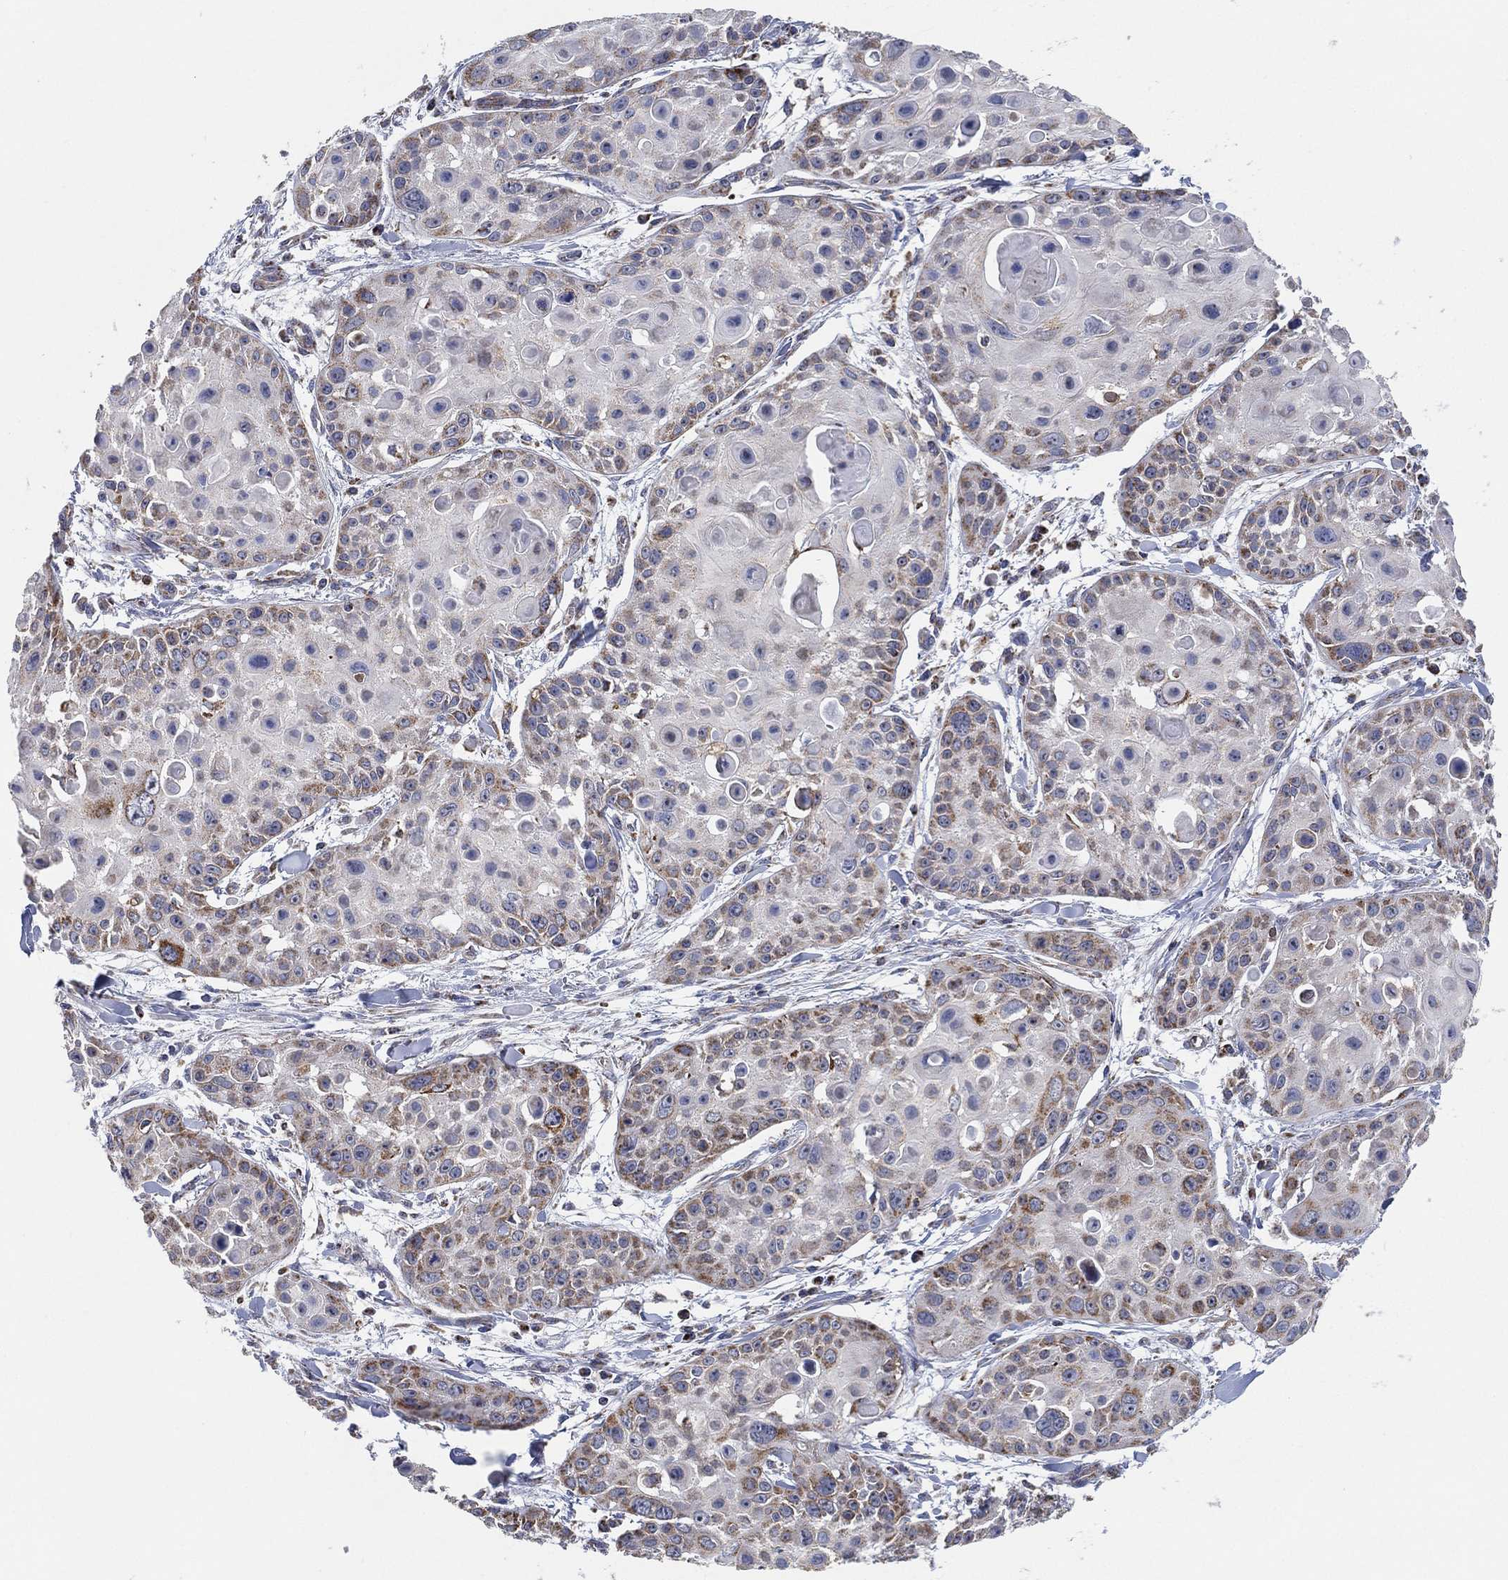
{"staining": {"intensity": "strong", "quantity": "<25%", "location": "cytoplasmic/membranous"}, "tissue": "skin cancer", "cell_type": "Tumor cells", "image_type": "cancer", "snomed": [{"axis": "morphology", "description": "Squamous cell carcinoma, NOS"}, {"axis": "topography", "description": "Skin"}, {"axis": "topography", "description": "Anal"}], "caption": "Squamous cell carcinoma (skin) stained with IHC reveals strong cytoplasmic/membranous positivity in approximately <25% of tumor cells. The staining was performed using DAB (3,3'-diaminobenzidine) to visualize the protein expression in brown, while the nuclei were stained in blue with hematoxylin (Magnification: 20x).", "gene": "GCAT", "patient": {"sex": "female", "age": 75}}